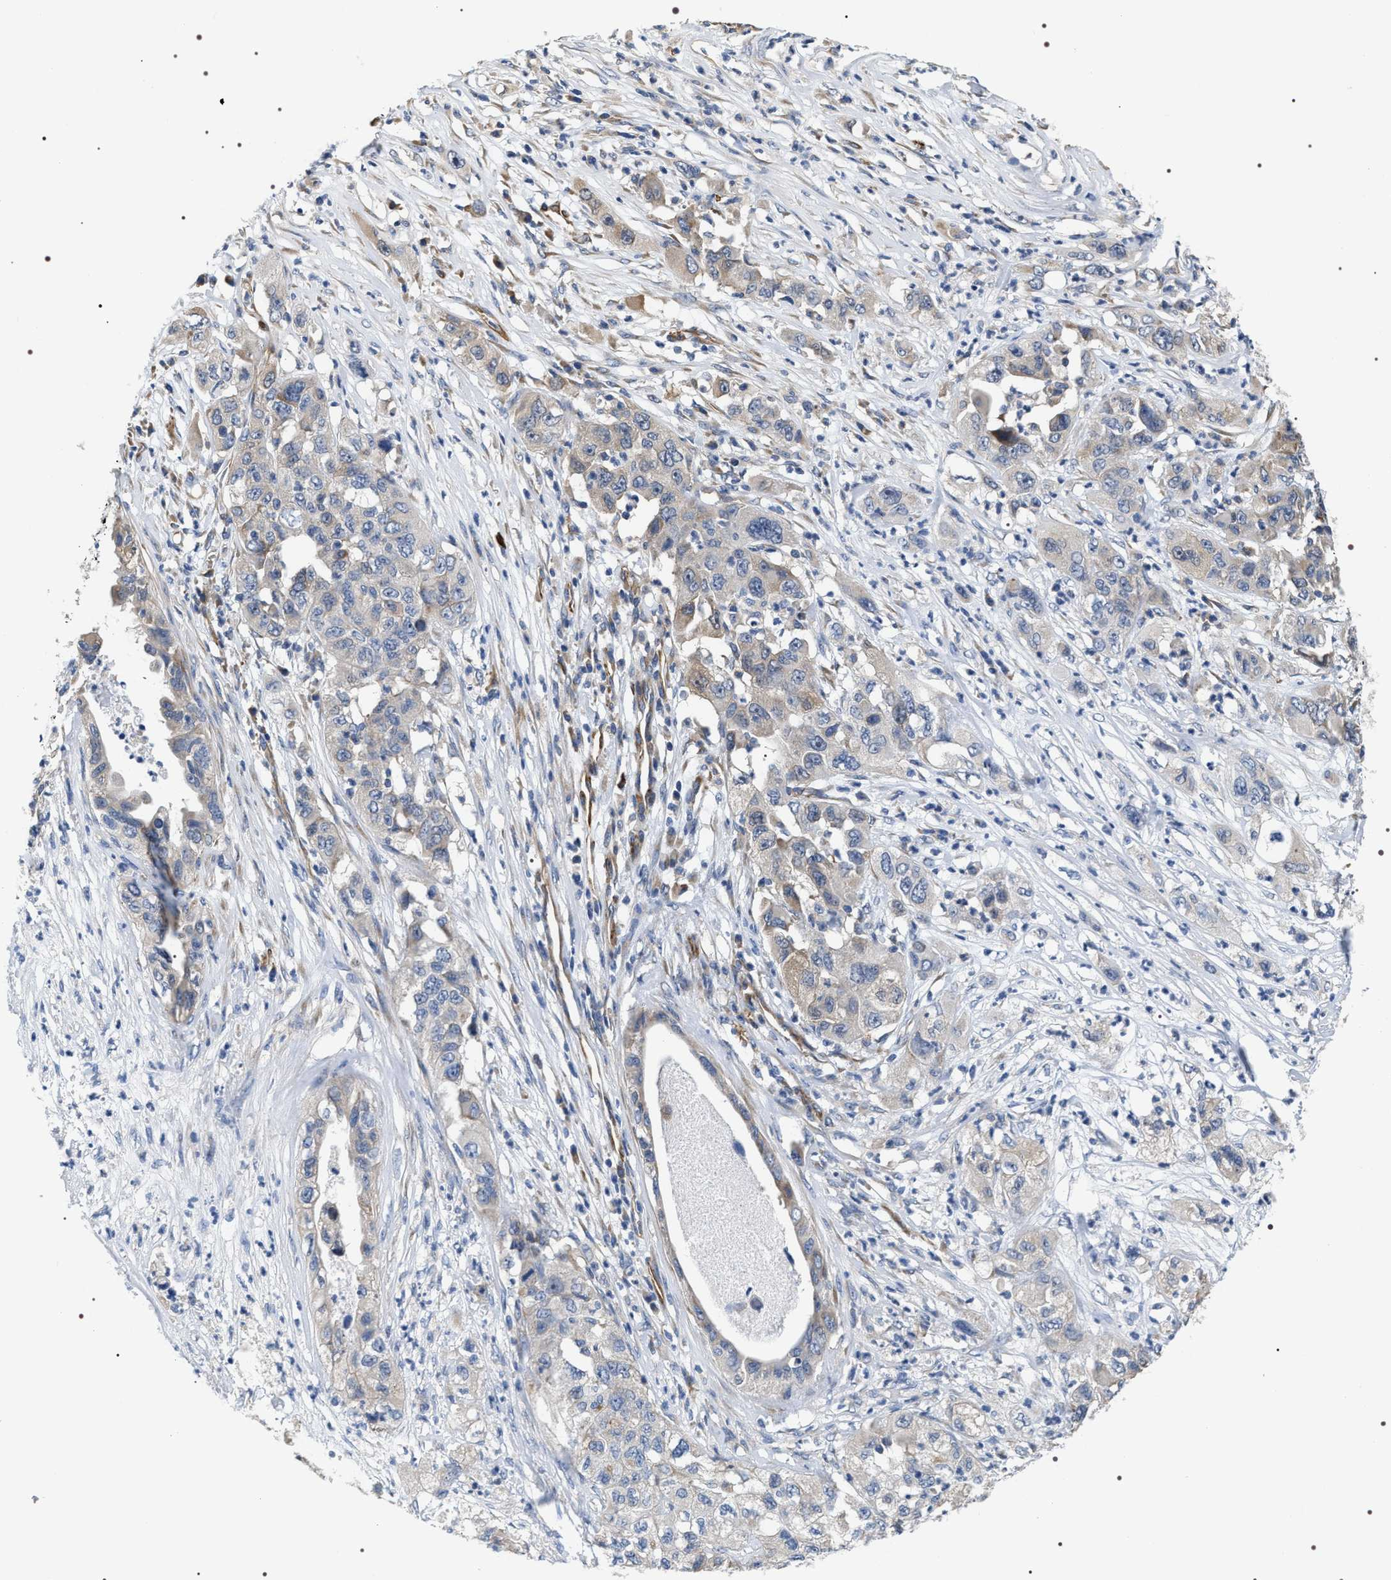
{"staining": {"intensity": "weak", "quantity": "<25%", "location": "cytoplasmic/membranous"}, "tissue": "pancreatic cancer", "cell_type": "Tumor cells", "image_type": "cancer", "snomed": [{"axis": "morphology", "description": "Adenocarcinoma, NOS"}, {"axis": "topography", "description": "Pancreas"}], "caption": "This is an immunohistochemistry micrograph of human pancreatic cancer (adenocarcinoma). There is no staining in tumor cells.", "gene": "PKD1L1", "patient": {"sex": "female", "age": 78}}